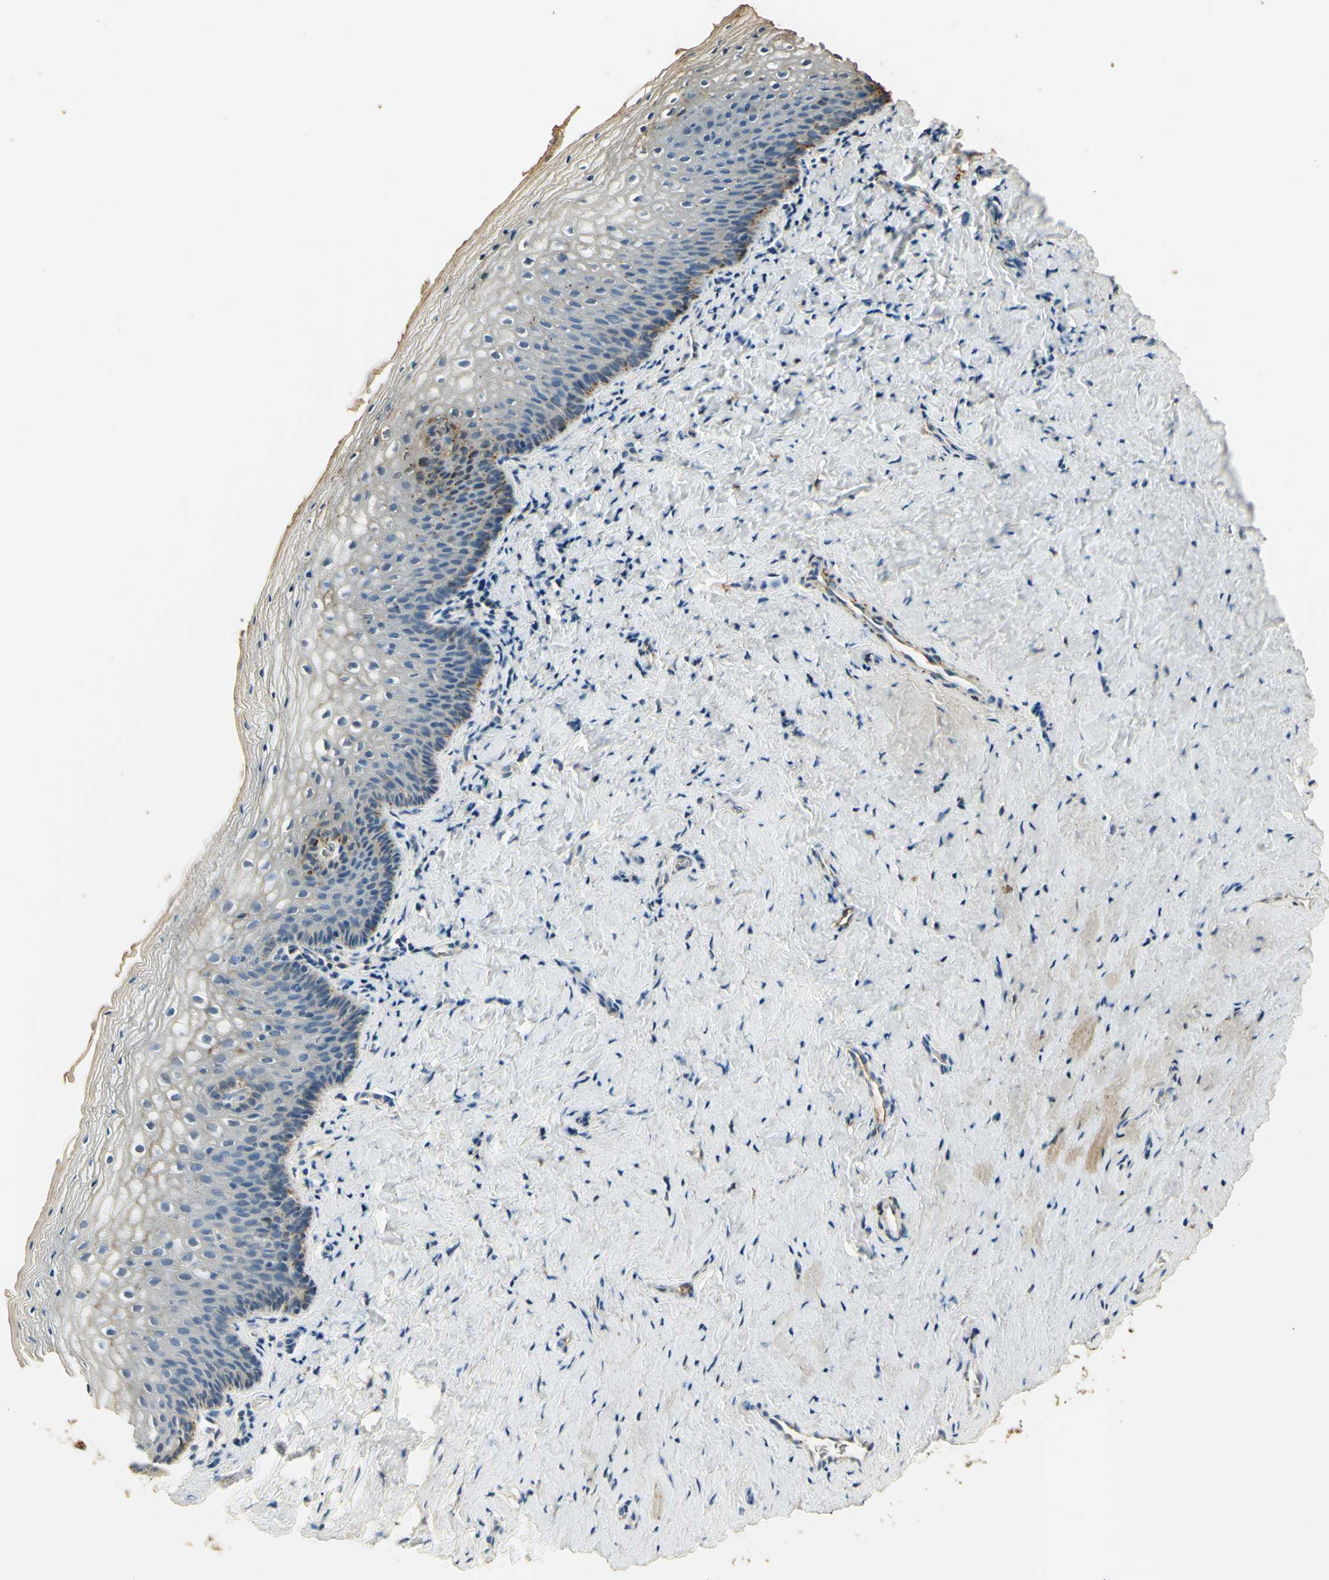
{"staining": {"intensity": "negative", "quantity": "none", "location": "none"}, "tissue": "vagina", "cell_type": "Squamous epithelial cells", "image_type": "normal", "snomed": [{"axis": "morphology", "description": "Normal tissue, NOS"}, {"axis": "topography", "description": "Vagina"}], "caption": "Protein analysis of benign vagina shows no significant expression in squamous epithelial cells.", "gene": "ARHGEF17", "patient": {"sex": "female", "age": 46}}